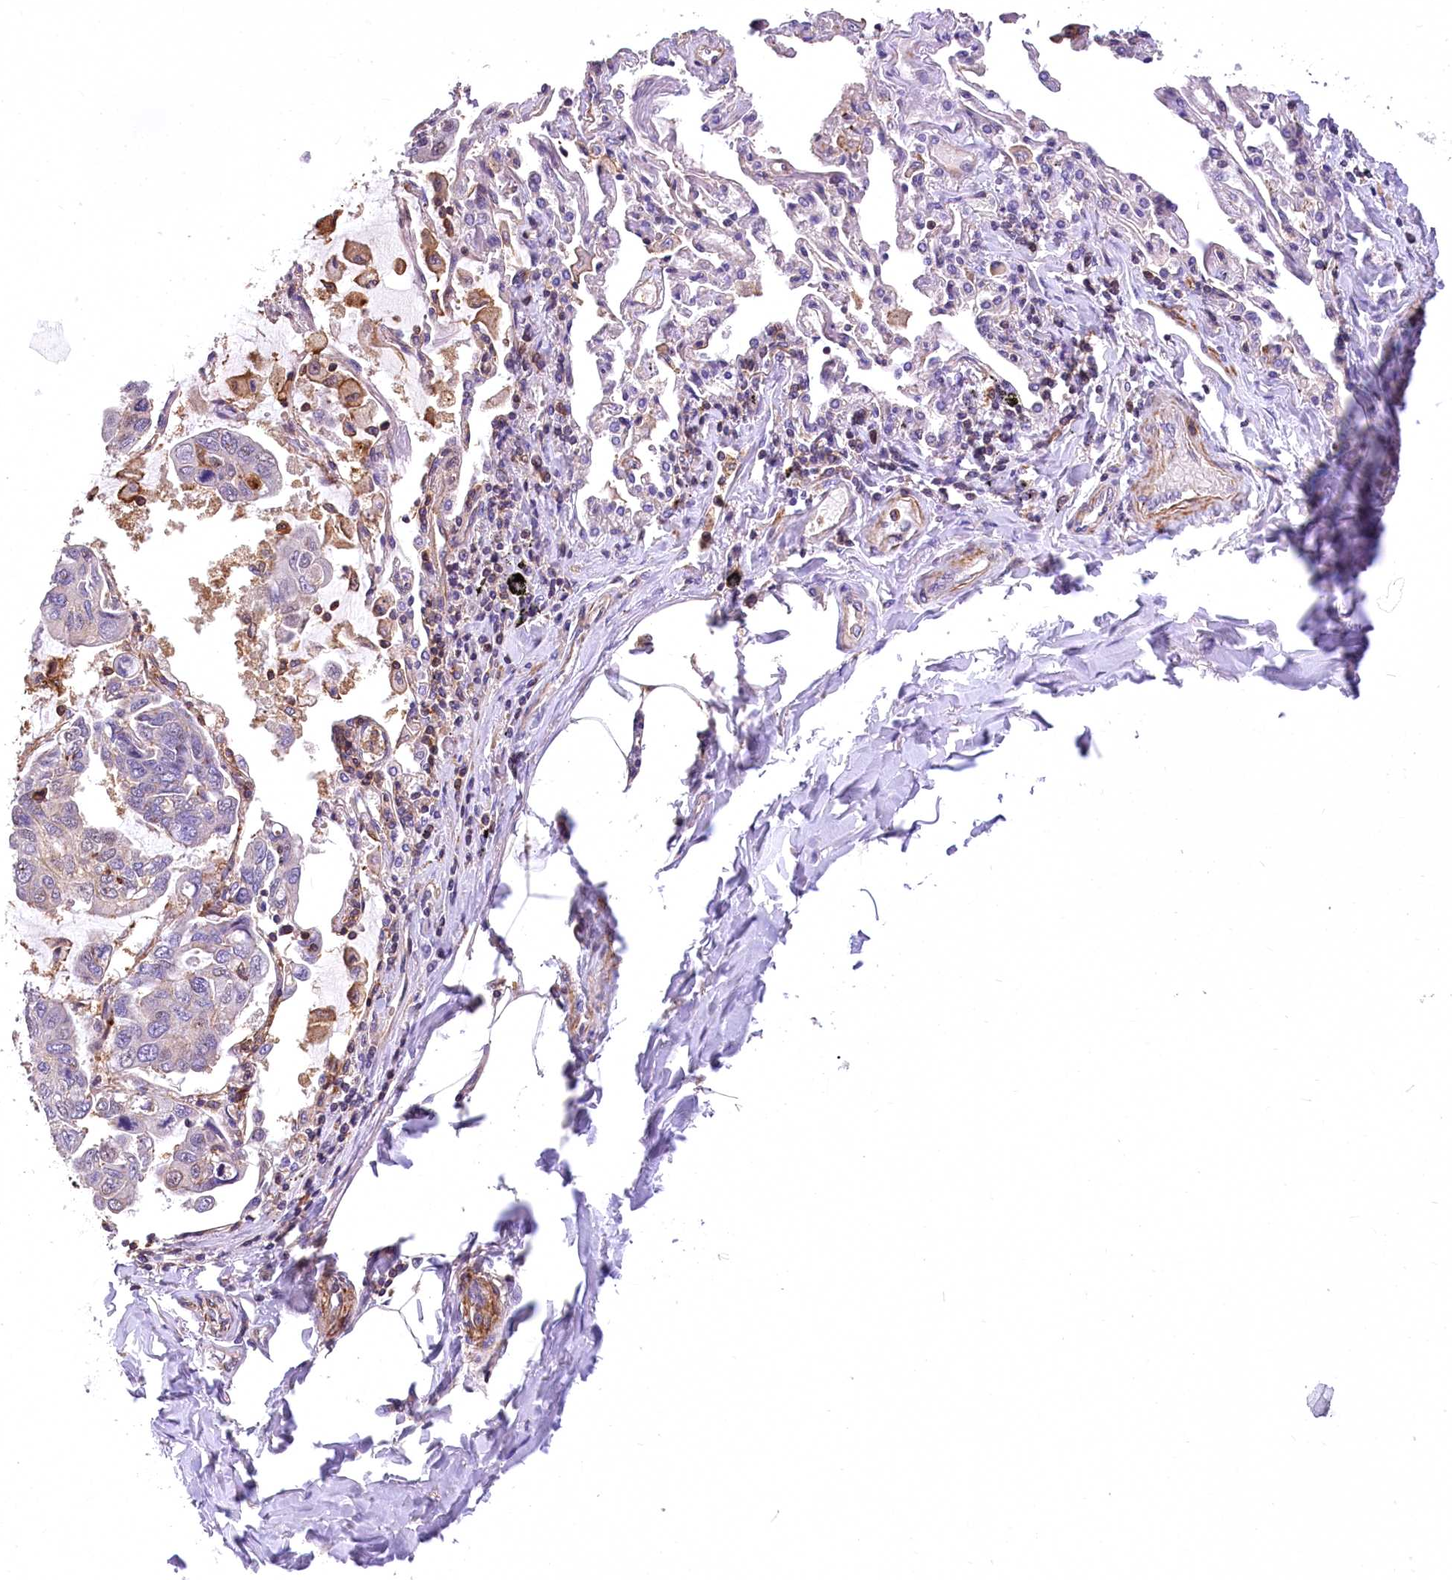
{"staining": {"intensity": "negative", "quantity": "none", "location": "none"}, "tissue": "lung cancer", "cell_type": "Tumor cells", "image_type": "cancer", "snomed": [{"axis": "morphology", "description": "Adenocarcinoma, NOS"}, {"axis": "topography", "description": "Lung"}], "caption": "DAB (3,3'-diaminobenzidine) immunohistochemical staining of lung adenocarcinoma displays no significant expression in tumor cells.", "gene": "DPP3", "patient": {"sex": "male", "age": 64}}